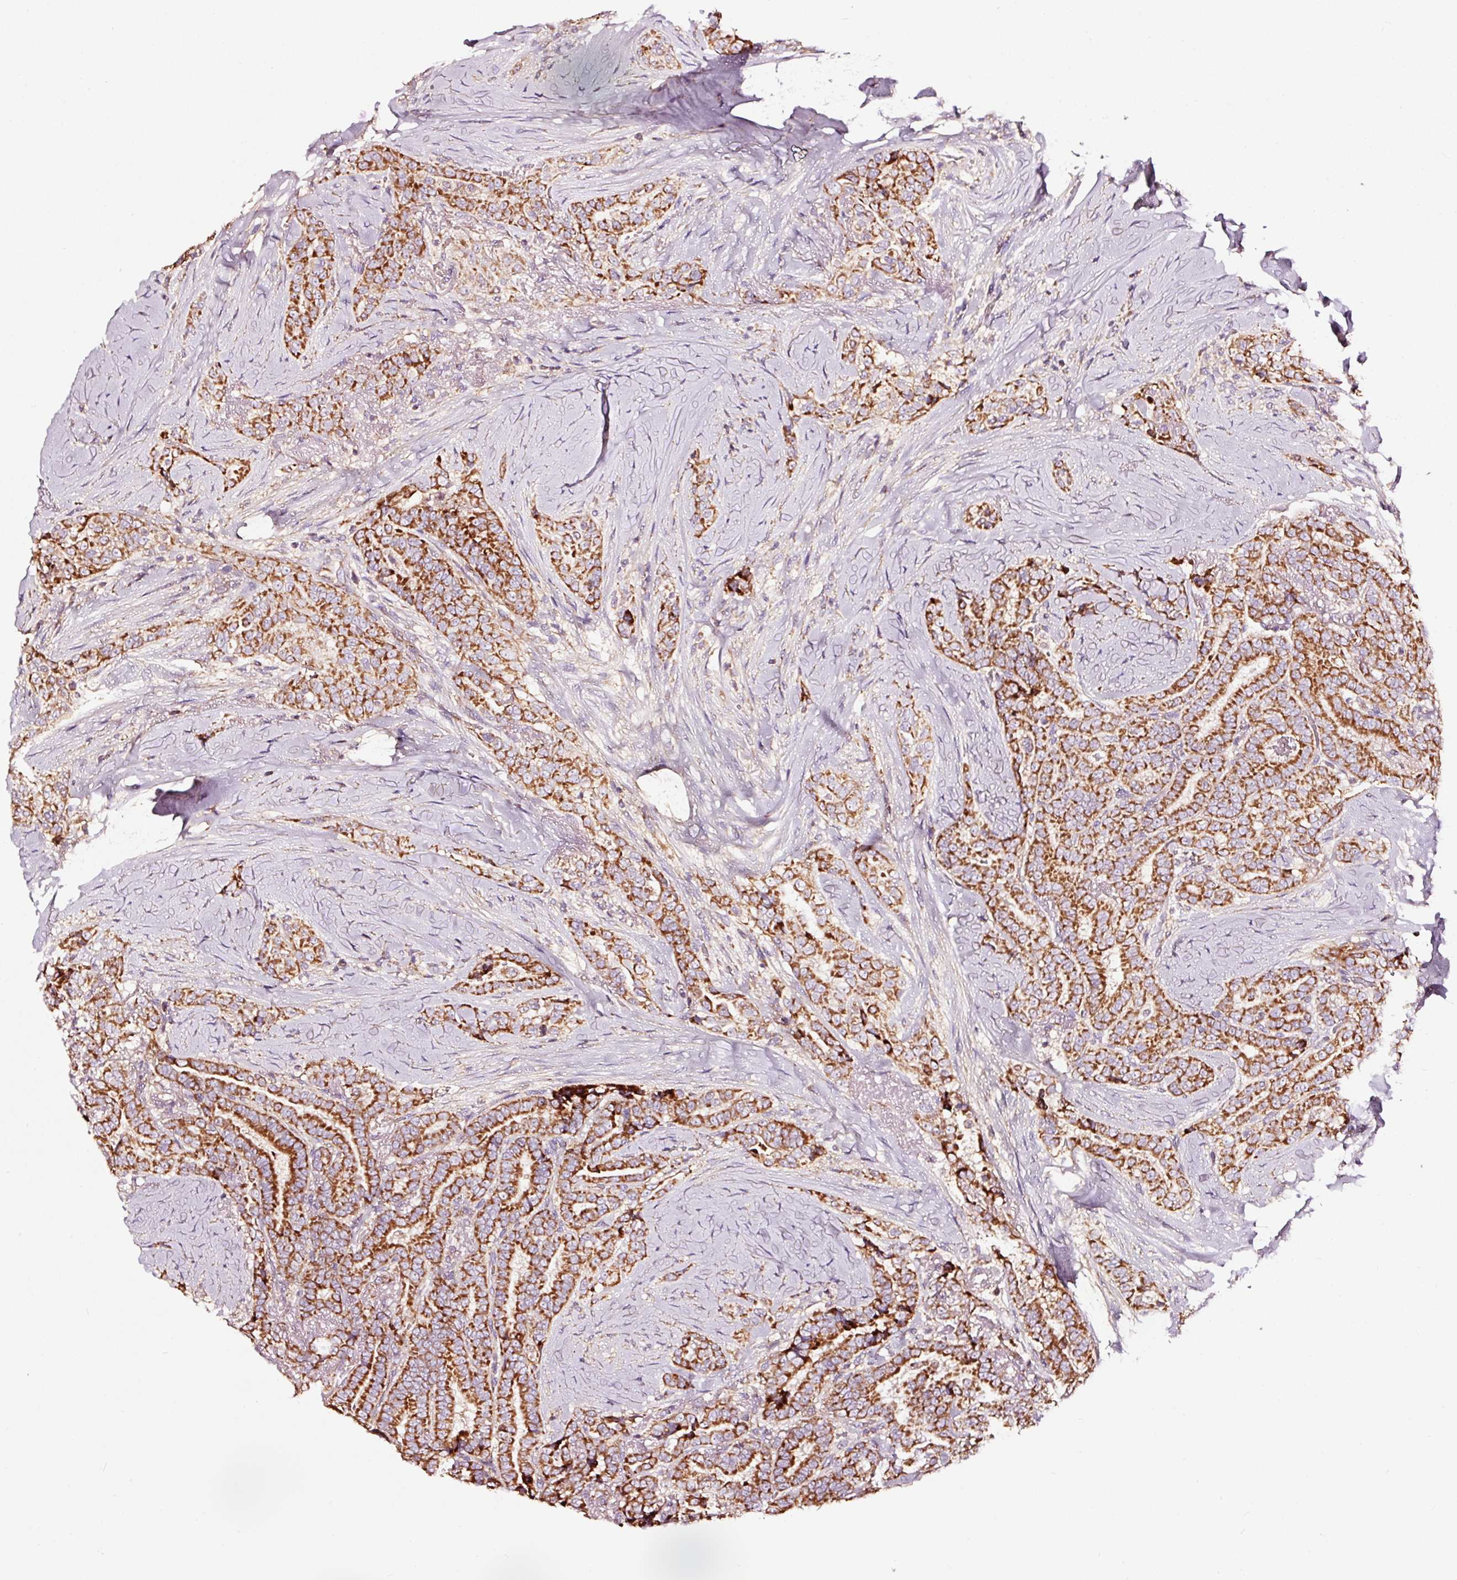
{"staining": {"intensity": "strong", "quantity": ">75%", "location": "cytoplasmic/membranous"}, "tissue": "thyroid cancer", "cell_type": "Tumor cells", "image_type": "cancer", "snomed": [{"axis": "morphology", "description": "Papillary adenocarcinoma, NOS"}, {"axis": "topography", "description": "Thyroid gland"}], "caption": "Papillary adenocarcinoma (thyroid) stained with a protein marker exhibits strong staining in tumor cells.", "gene": "TPM1", "patient": {"sex": "male", "age": 61}}